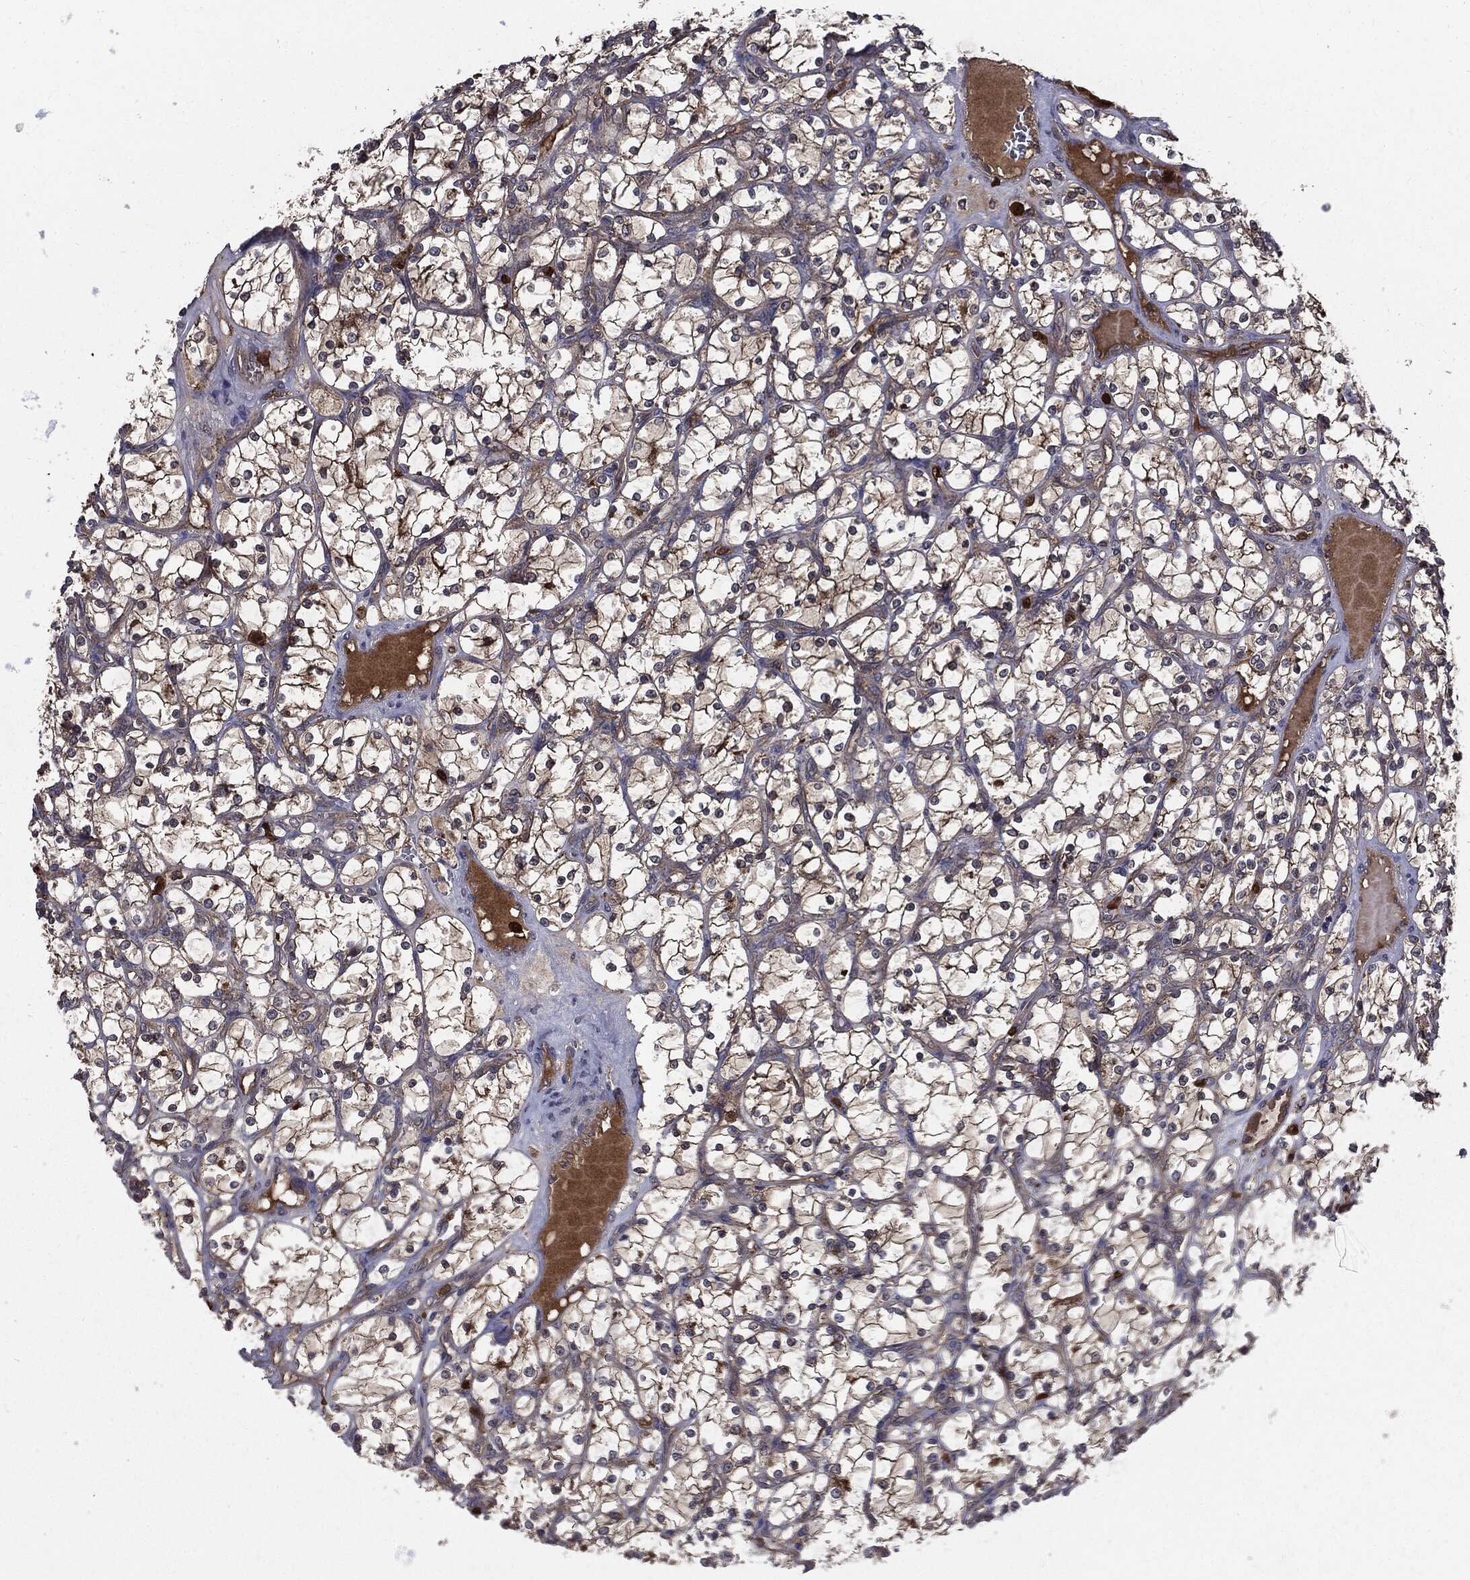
{"staining": {"intensity": "moderate", "quantity": "25%-75%", "location": "cytoplasmic/membranous"}, "tissue": "renal cancer", "cell_type": "Tumor cells", "image_type": "cancer", "snomed": [{"axis": "morphology", "description": "Adenocarcinoma, NOS"}, {"axis": "topography", "description": "Kidney"}], "caption": "Protein staining of renal cancer (adenocarcinoma) tissue demonstrates moderate cytoplasmic/membranous staining in approximately 25%-75% of tumor cells. (DAB (3,3'-diaminobenzidine) = brown stain, brightfield microscopy at high magnification).", "gene": "PDCD6IP", "patient": {"sex": "female", "age": 69}}